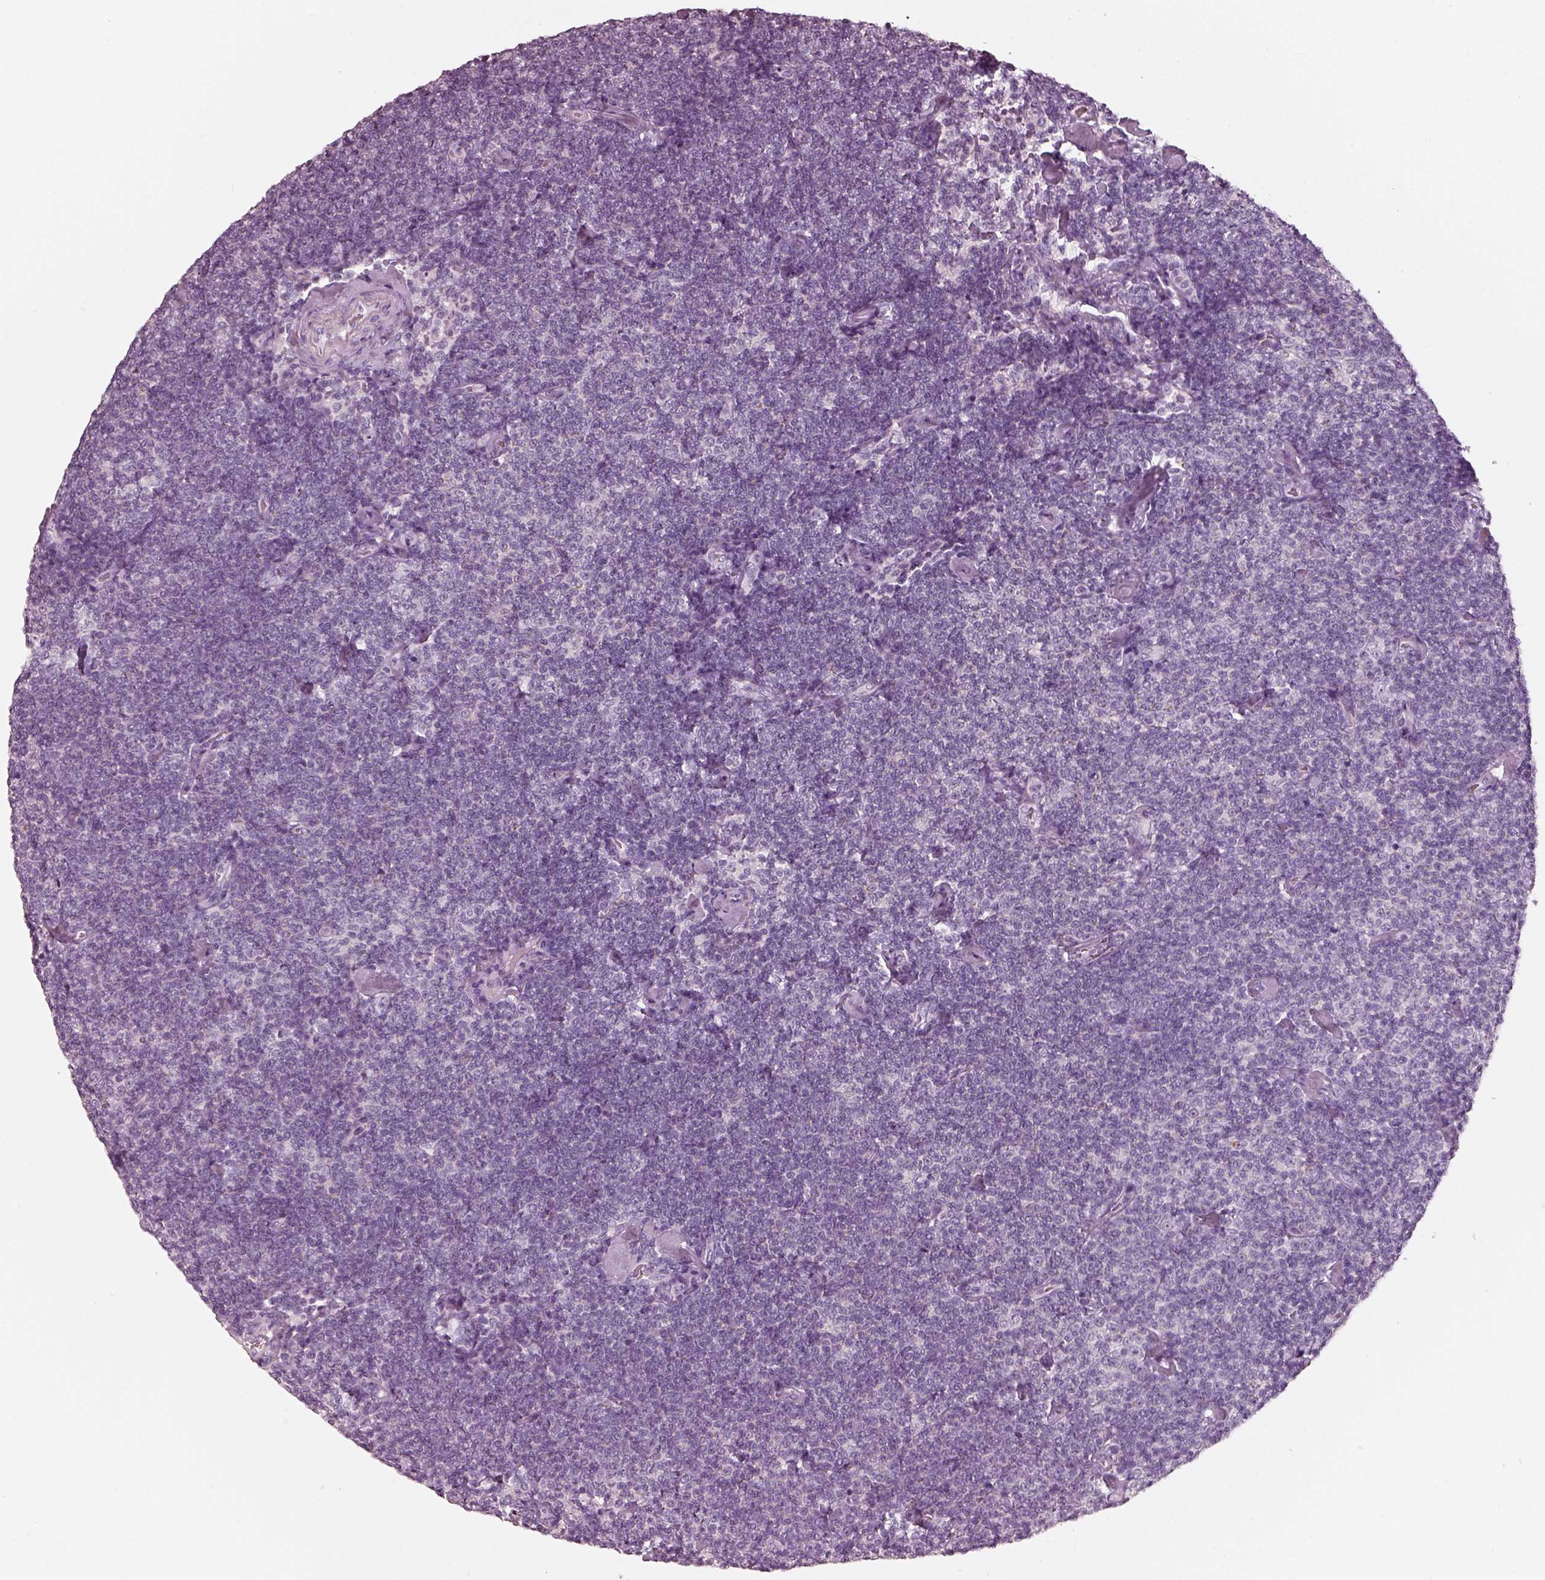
{"staining": {"intensity": "negative", "quantity": "none", "location": "none"}, "tissue": "lymphoma", "cell_type": "Tumor cells", "image_type": "cancer", "snomed": [{"axis": "morphology", "description": "Malignant lymphoma, non-Hodgkin's type, Low grade"}, {"axis": "topography", "description": "Lymph node"}], "caption": "Photomicrograph shows no protein staining in tumor cells of low-grade malignant lymphoma, non-Hodgkin's type tissue.", "gene": "R3HDML", "patient": {"sex": "male", "age": 81}}